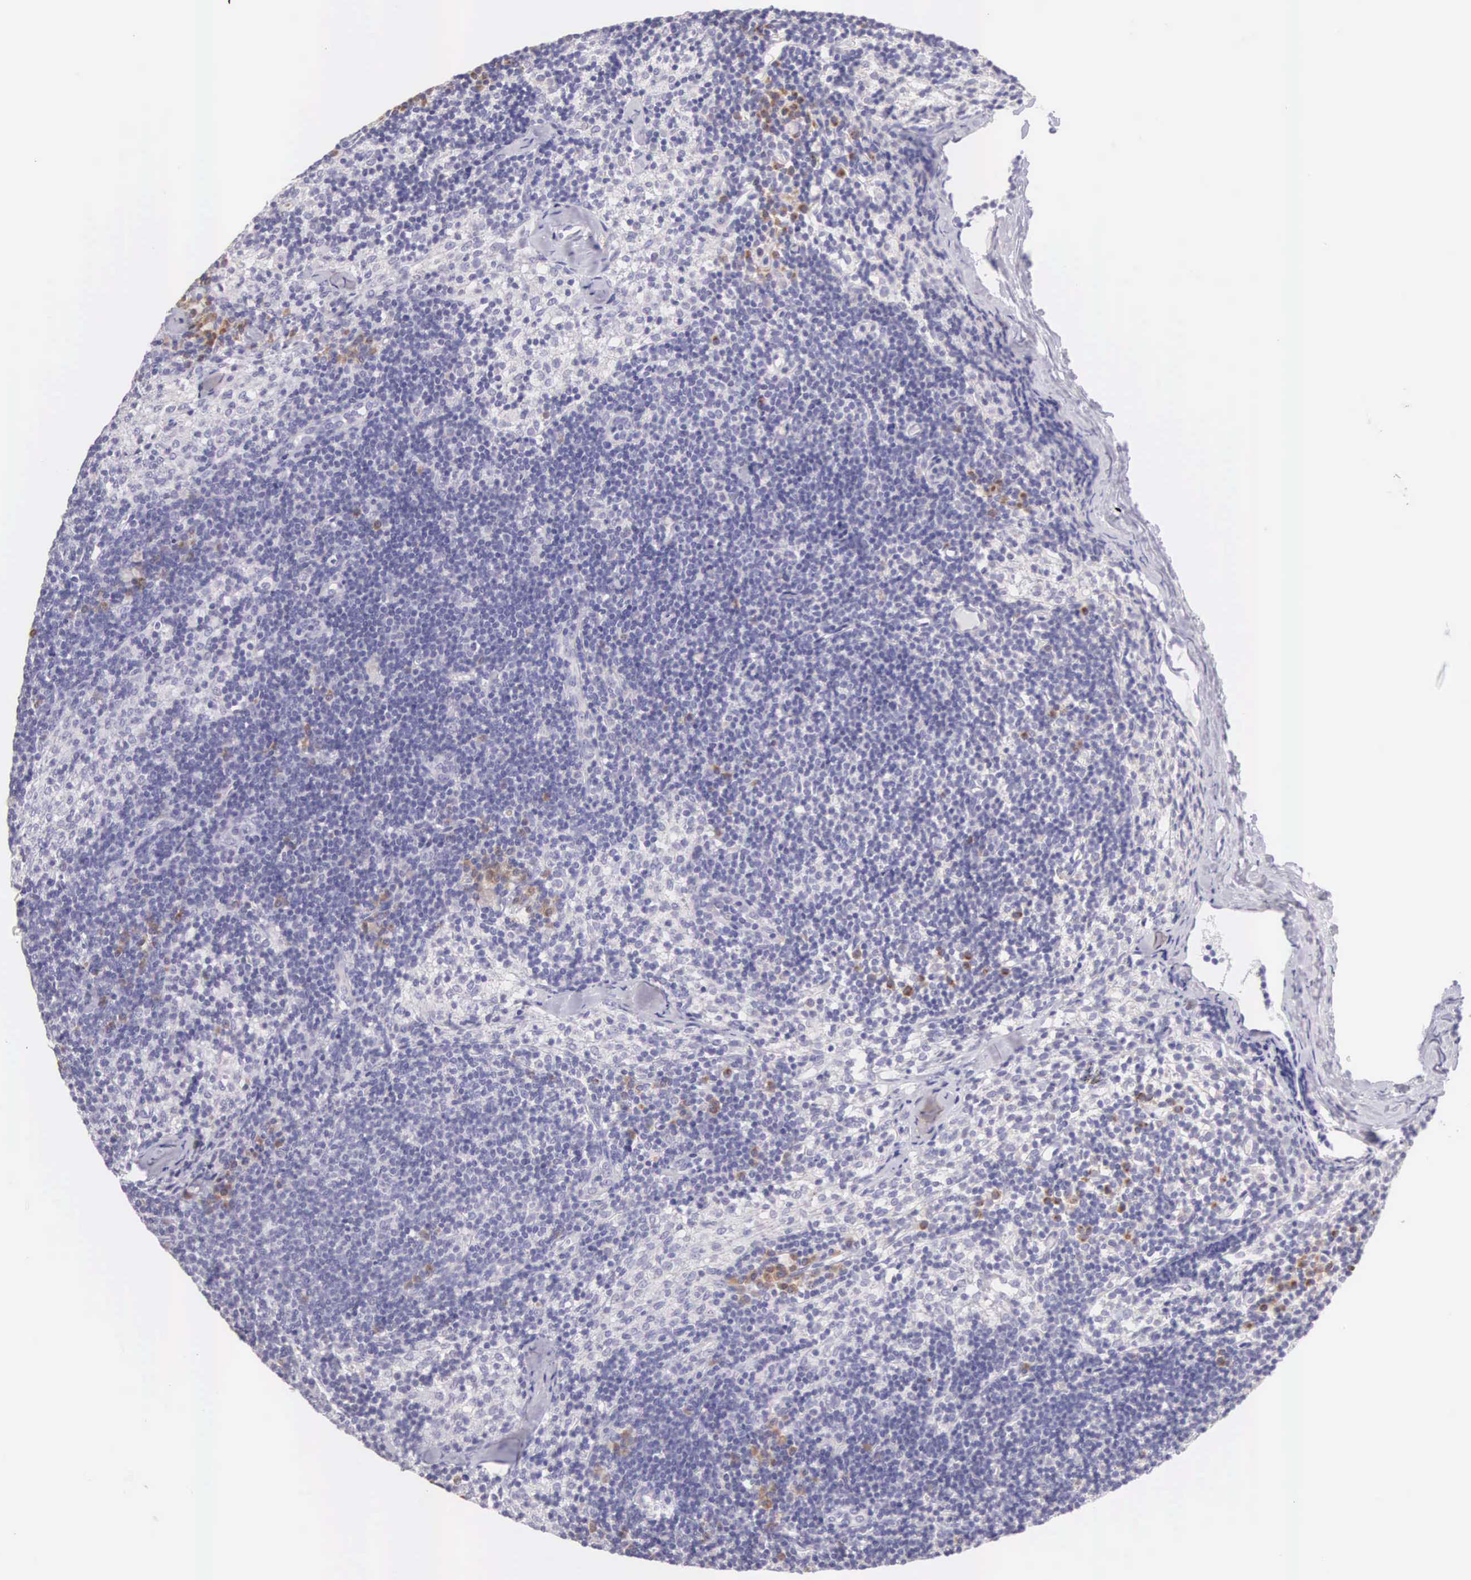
{"staining": {"intensity": "weak", "quantity": "<25%", "location": "cytoplasmic/membranous"}, "tissue": "lymph node", "cell_type": "Germinal center cells", "image_type": "normal", "snomed": [{"axis": "morphology", "description": "Normal tissue, NOS"}, {"axis": "topography", "description": "Lymph node"}], "caption": "High magnification brightfield microscopy of unremarkable lymph node stained with DAB (3,3'-diaminobenzidine) (brown) and counterstained with hematoxylin (blue): germinal center cells show no significant staining. Nuclei are stained in blue.", "gene": "ARFGAP3", "patient": {"sex": "female", "age": 35}}